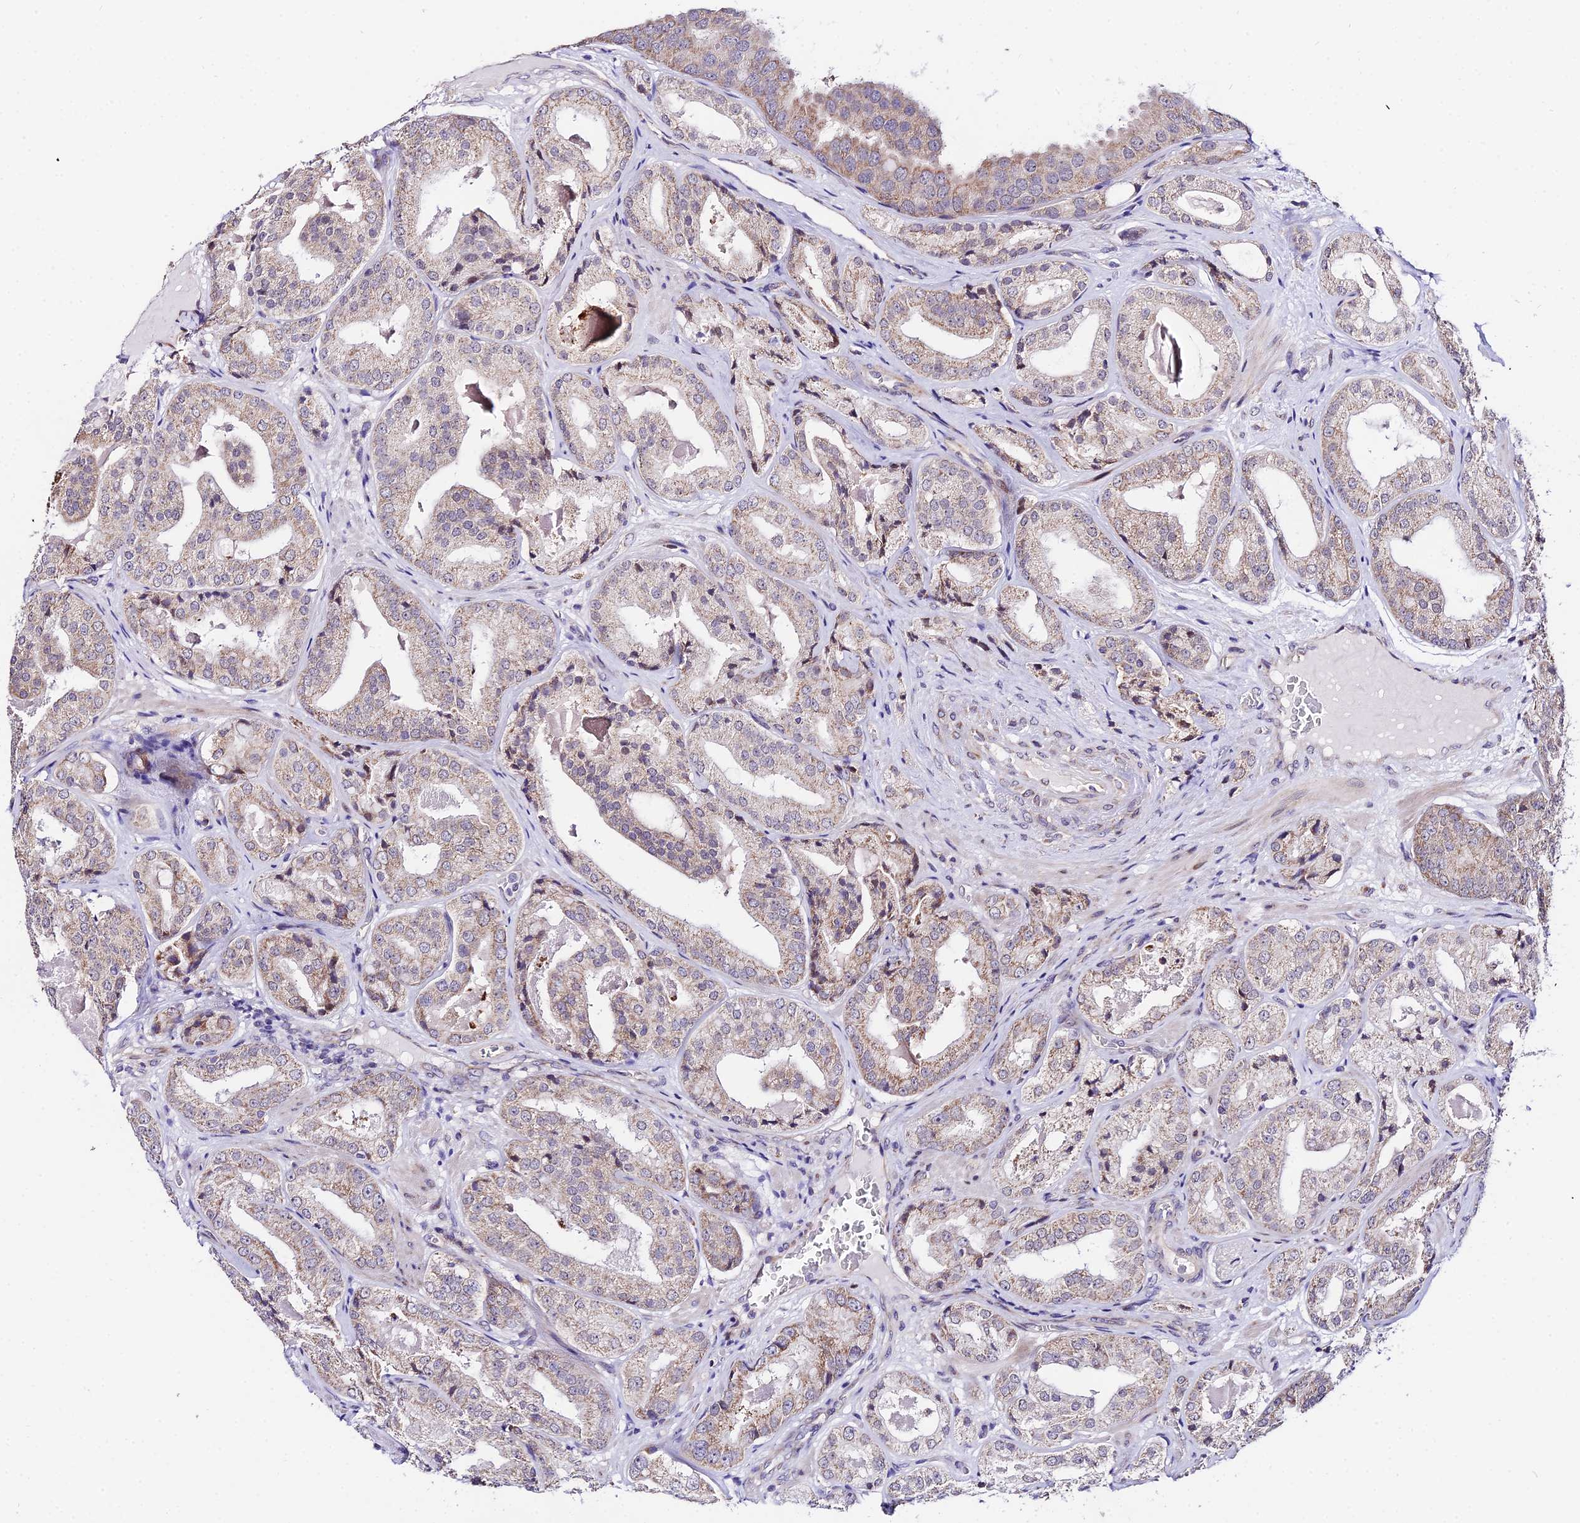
{"staining": {"intensity": "weak", "quantity": ">75%", "location": "cytoplasmic/membranous"}, "tissue": "prostate cancer", "cell_type": "Tumor cells", "image_type": "cancer", "snomed": [{"axis": "morphology", "description": "Adenocarcinoma, High grade"}, {"axis": "topography", "description": "Prostate"}], "caption": "Immunohistochemistry staining of prostate cancer (adenocarcinoma (high-grade)), which shows low levels of weak cytoplasmic/membranous staining in approximately >75% of tumor cells indicating weak cytoplasmic/membranous protein expression. The staining was performed using DAB (brown) for protein detection and nuclei were counterstained in hematoxylin (blue).", "gene": "ATP5PB", "patient": {"sex": "male", "age": 63}}